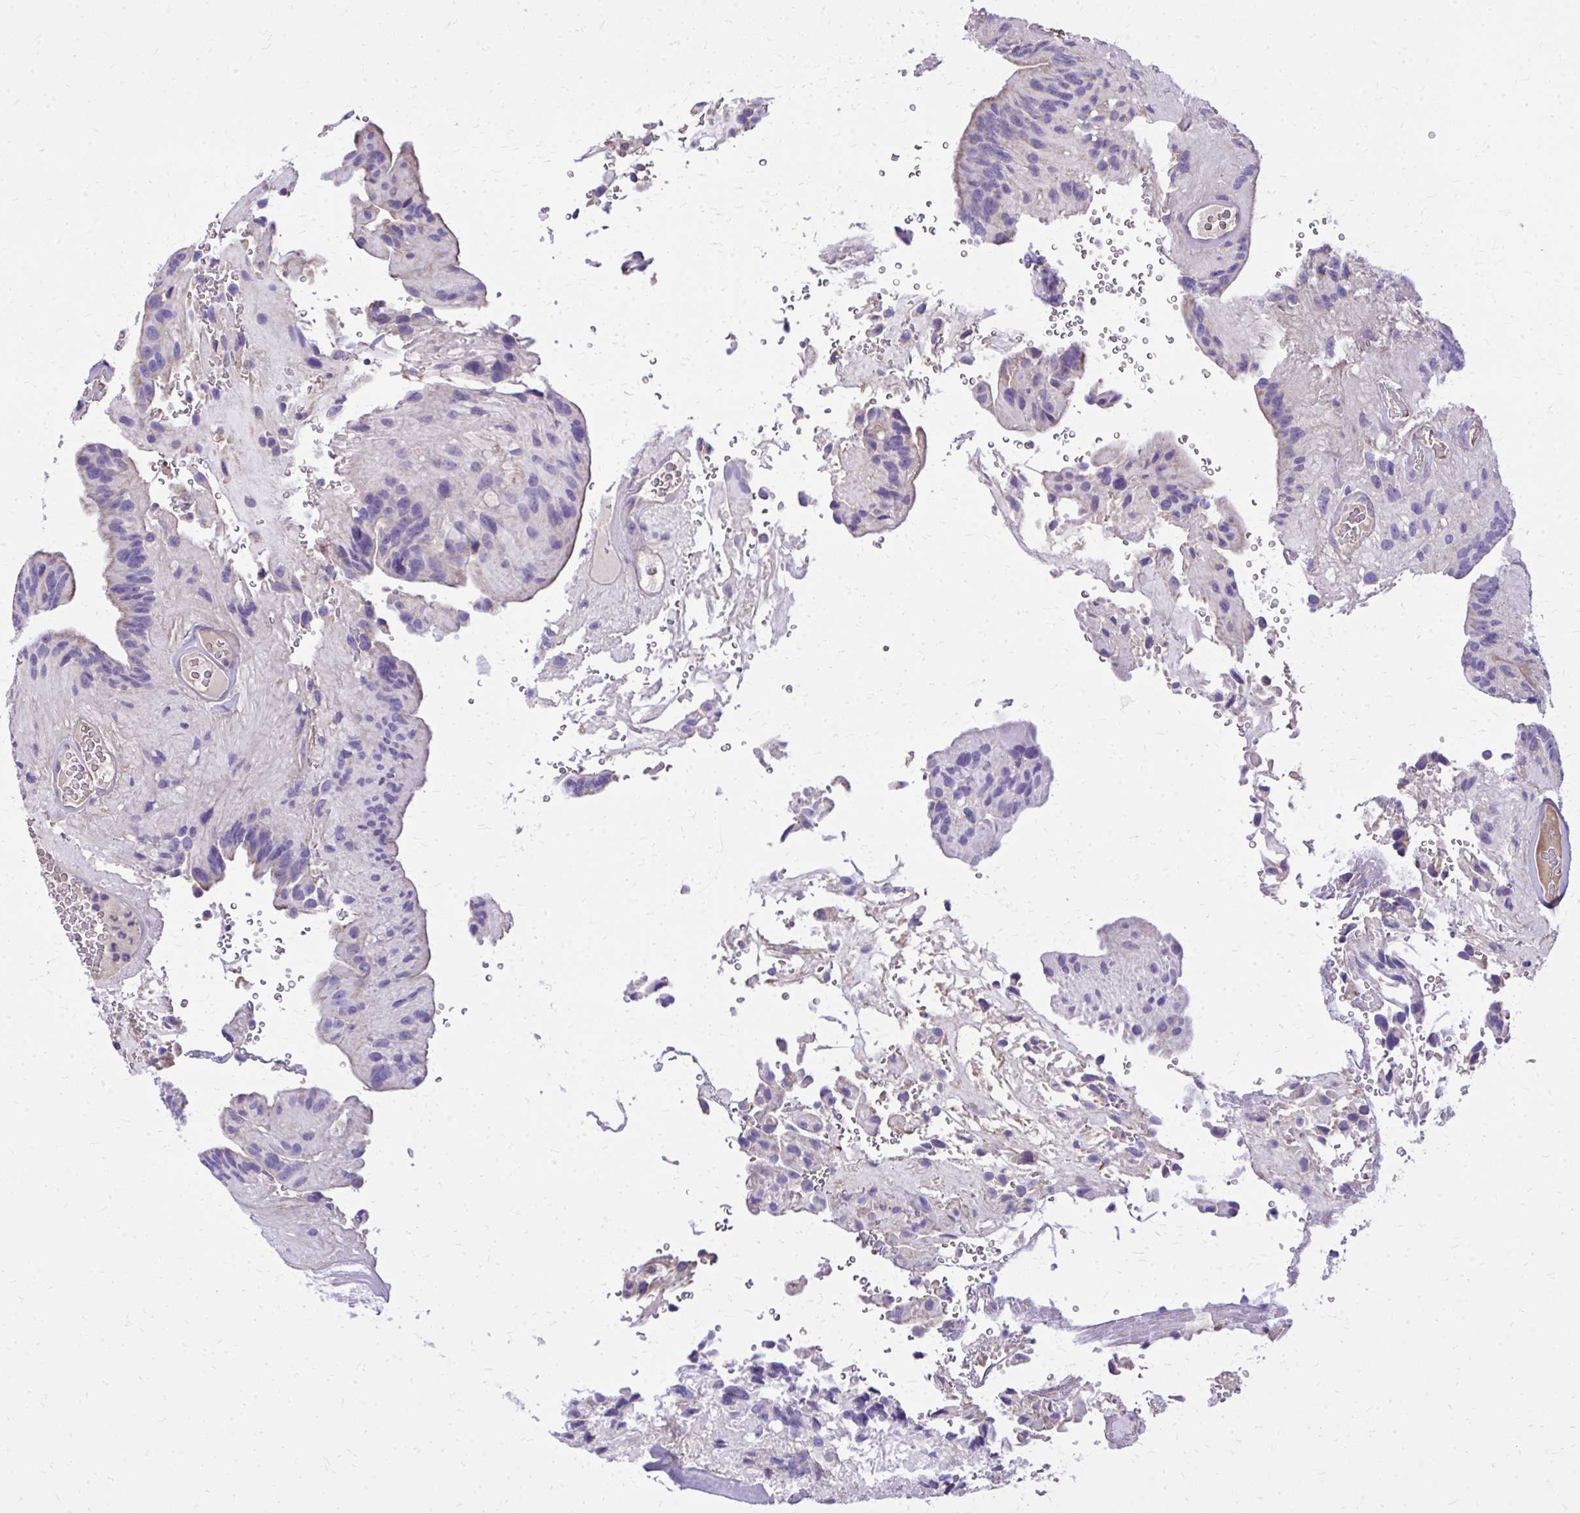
{"staining": {"intensity": "negative", "quantity": "none", "location": "none"}, "tissue": "glioma", "cell_type": "Tumor cells", "image_type": "cancer", "snomed": [{"axis": "morphology", "description": "Glioma, malignant, Low grade"}, {"axis": "topography", "description": "Brain"}], "caption": "Immunohistochemical staining of human glioma displays no significant staining in tumor cells.", "gene": "RUNDC3B", "patient": {"sex": "male", "age": 31}}